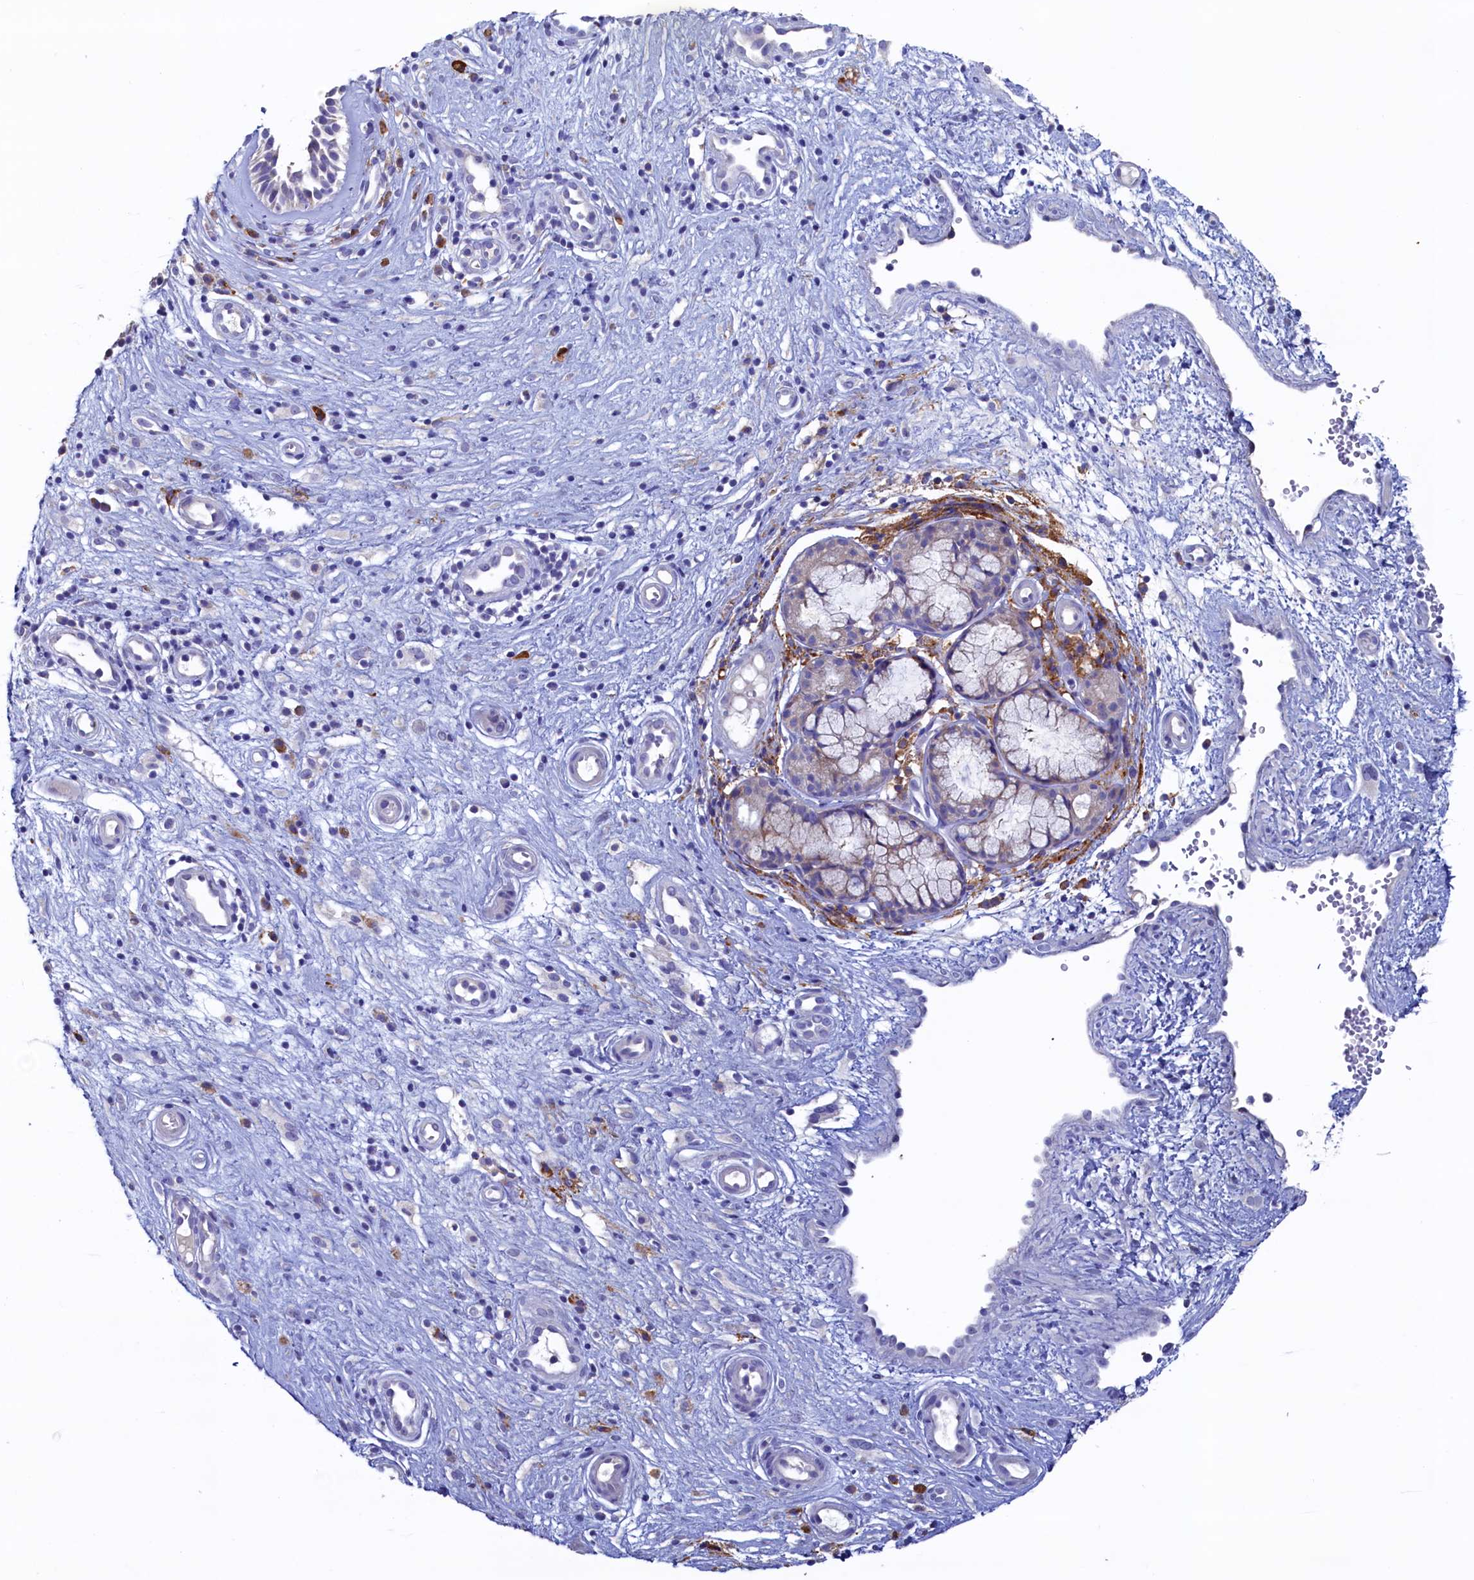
{"staining": {"intensity": "negative", "quantity": "none", "location": "none"}, "tissue": "nasopharynx", "cell_type": "Respiratory epithelial cells", "image_type": "normal", "snomed": [{"axis": "morphology", "description": "Normal tissue, NOS"}, {"axis": "topography", "description": "Nasopharynx"}], "caption": "Unremarkable nasopharynx was stained to show a protein in brown. There is no significant staining in respiratory epithelial cells.", "gene": "CBLIF", "patient": {"sex": "male", "age": 32}}